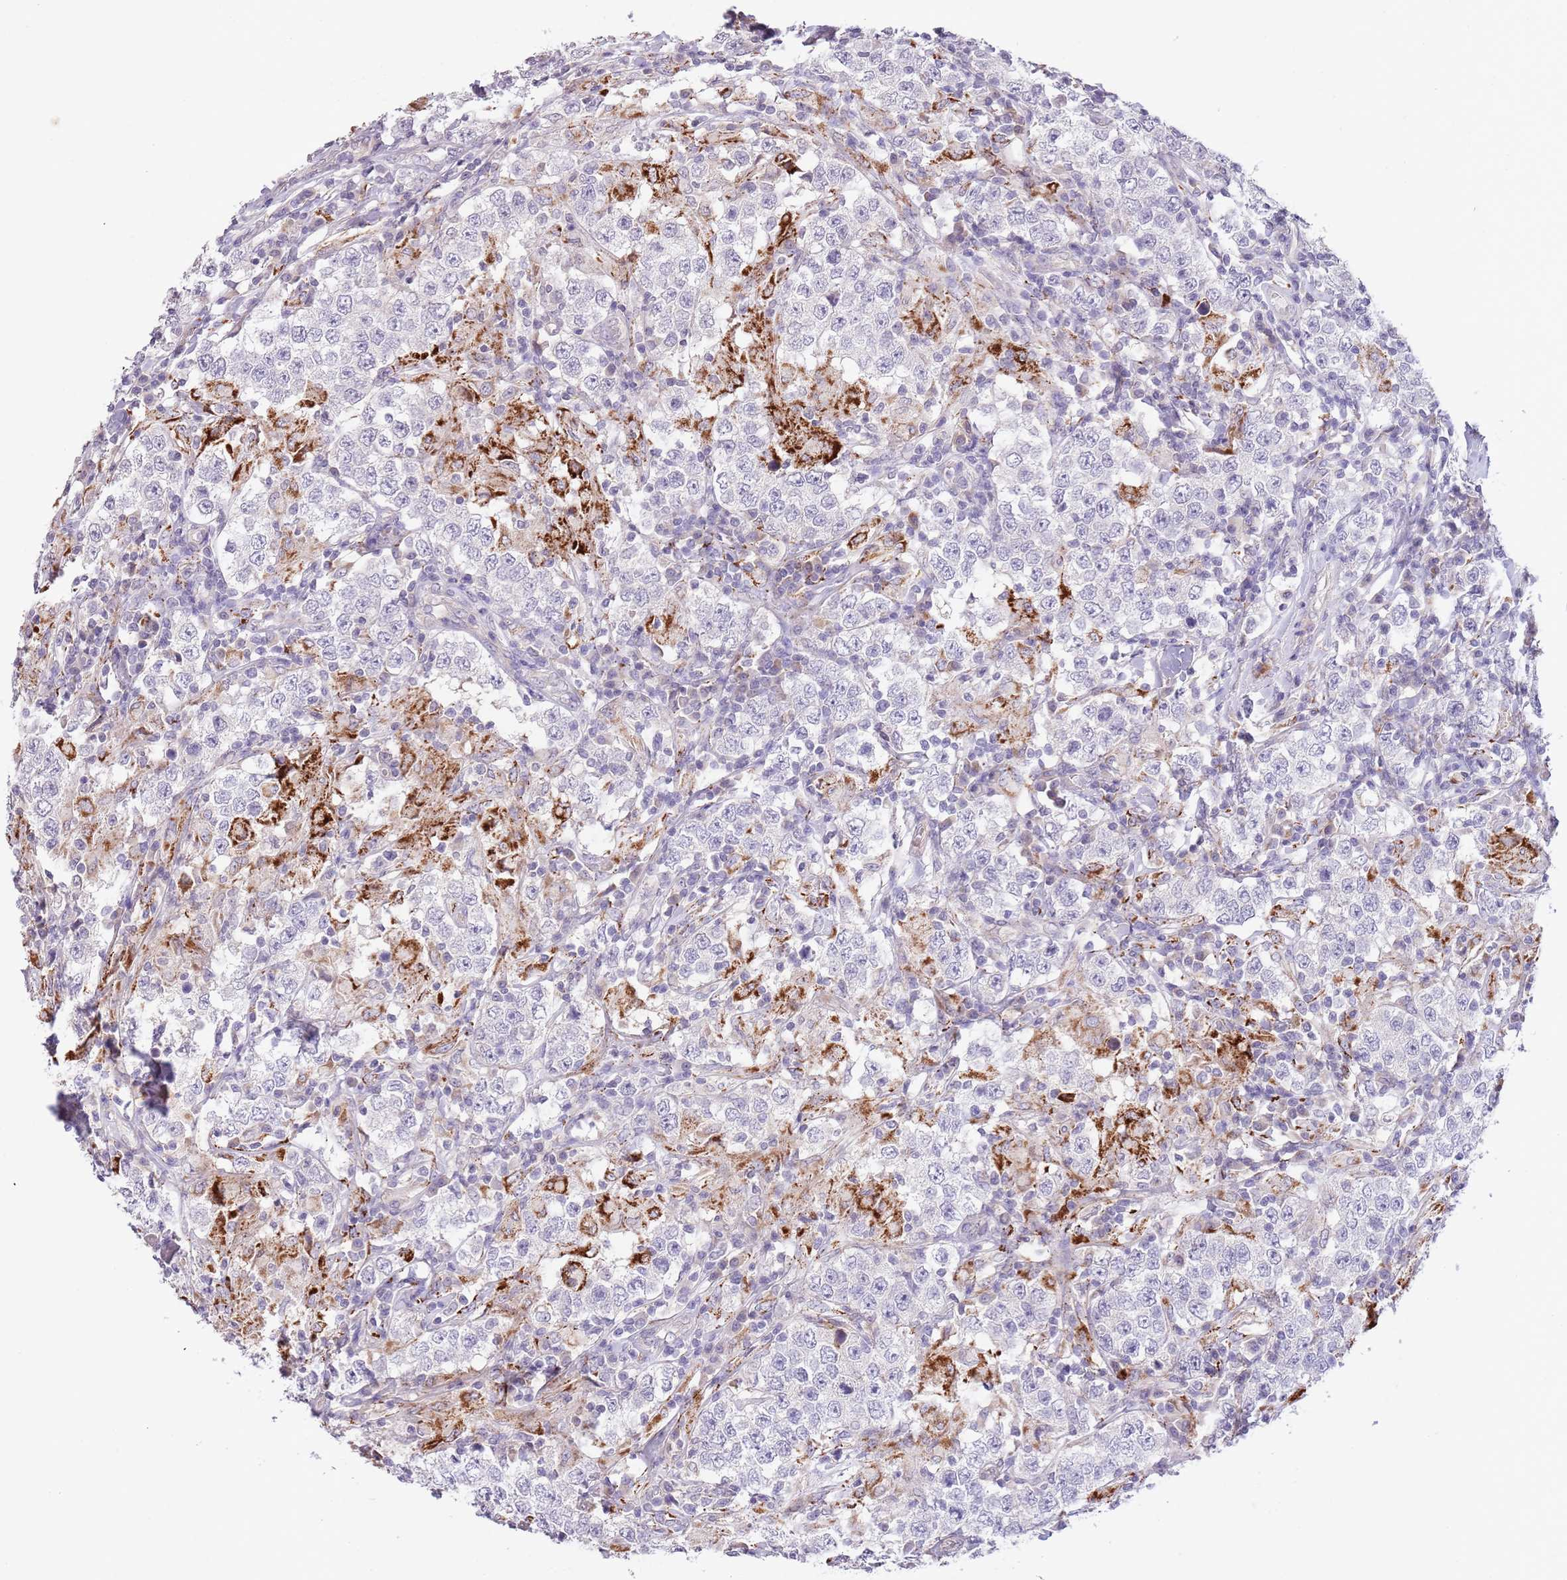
{"staining": {"intensity": "negative", "quantity": "none", "location": "none"}, "tissue": "testis cancer", "cell_type": "Tumor cells", "image_type": "cancer", "snomed": [{"axis": "morphology", "description": "Seminoma, NOS"}, {"axis": "morphology", "description": "Carcinoma, Embryonal, NOS"}, {"axis": "topography", "description": "Testis"}], "caption": "Tumor cells show no significant protein expression in testis cancer.", "gene": "ZNF658", "patient": {"sex": "male", "age": 41}}